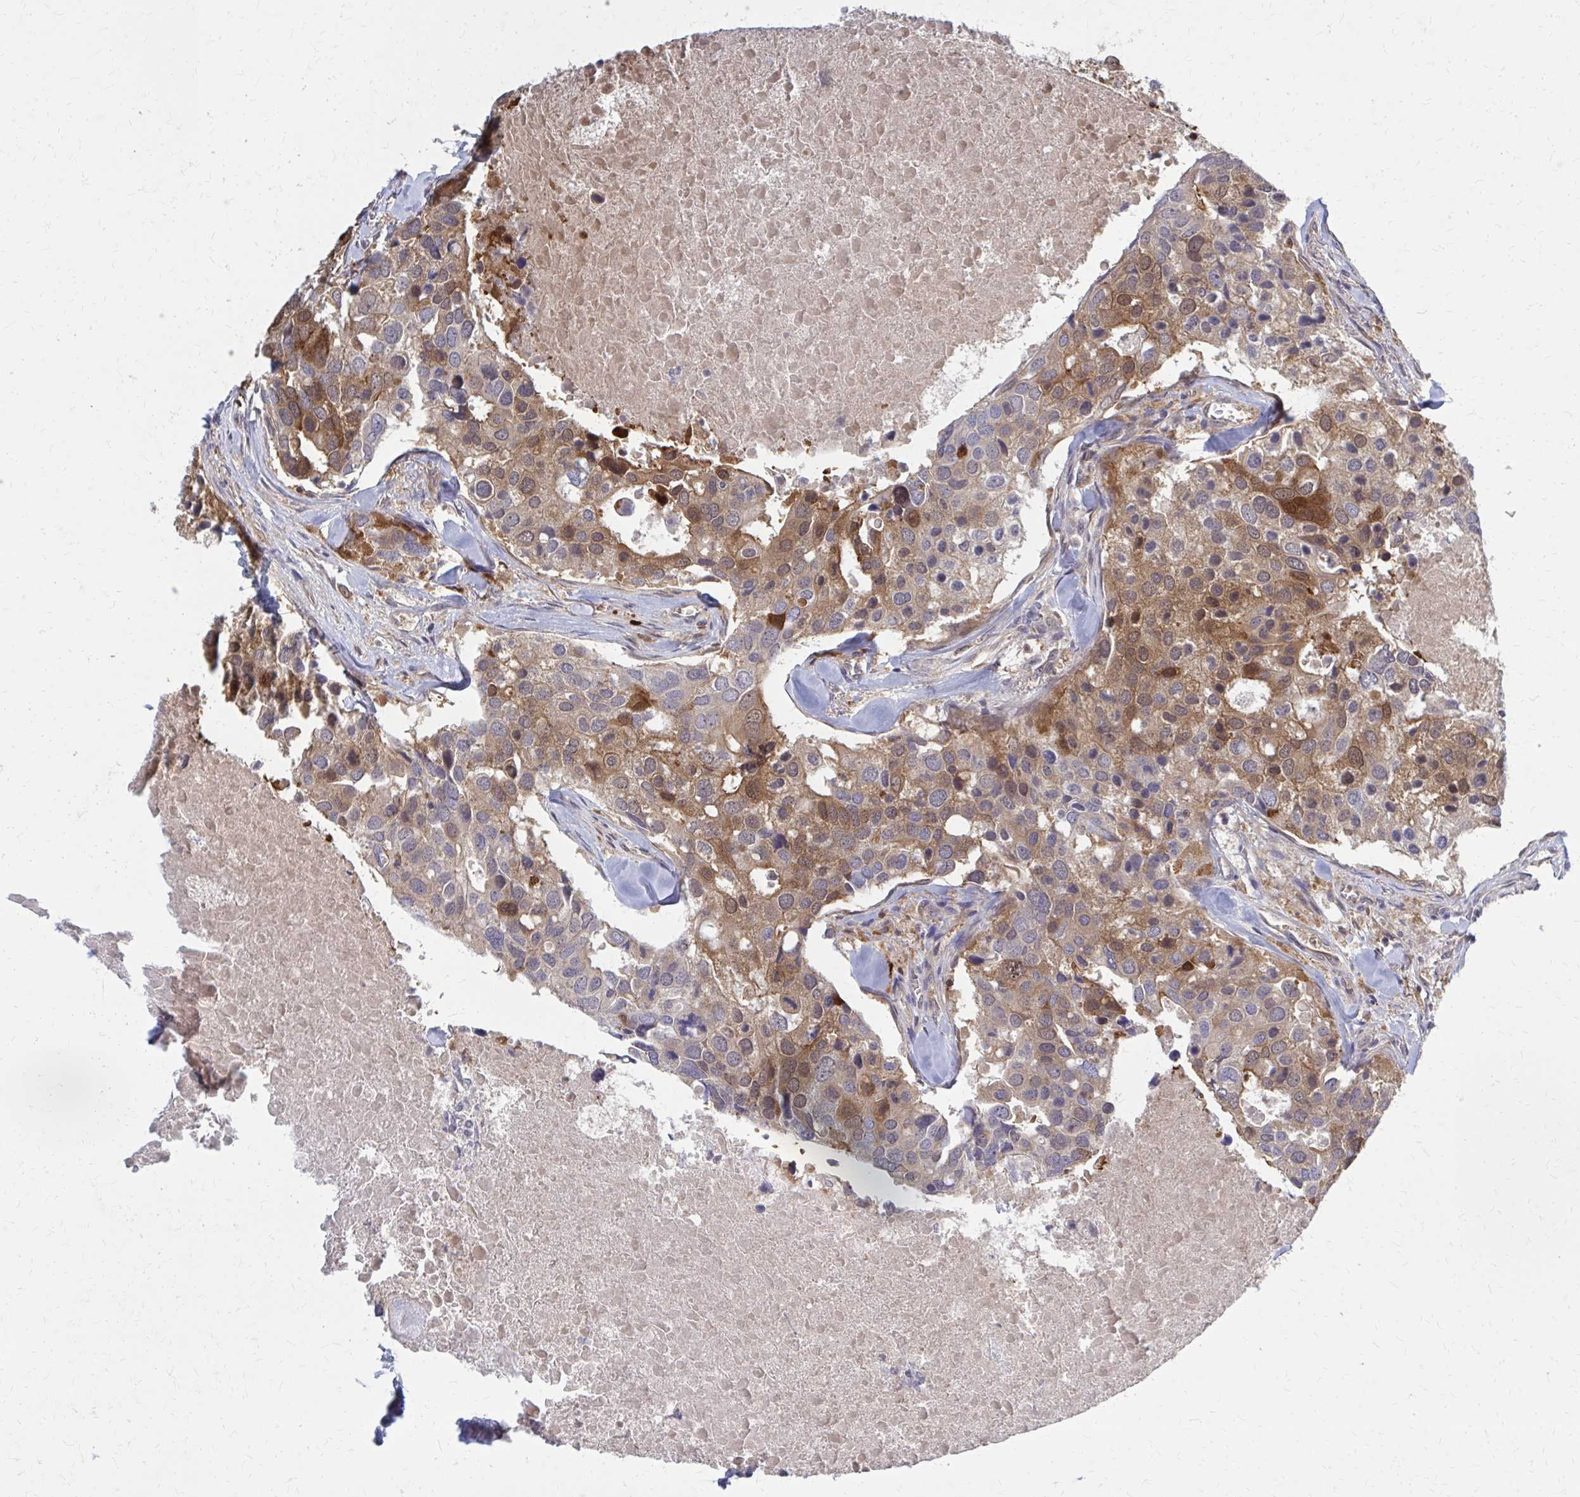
{"staining": {"intensity": "moderate", "quantity": "25%-75%", "location": "cytoplasmic/membranous"}, "tissue": "breast cancer", "cell_type": "Tumor cells", "image_type": "cancer", "snomed": [{"axis": "morphology", "description": "Duct carcinoma"}, {"axis": "topography", "description": "Breast"}], "caption": "The immunohistochemical stain shows moderate cytoplasmic/membranous positivity in tumor cells of intraductal carcinoma (breast) tissue.", "gene": "DBI", "patient": {"sex": "female", "age": 83}}